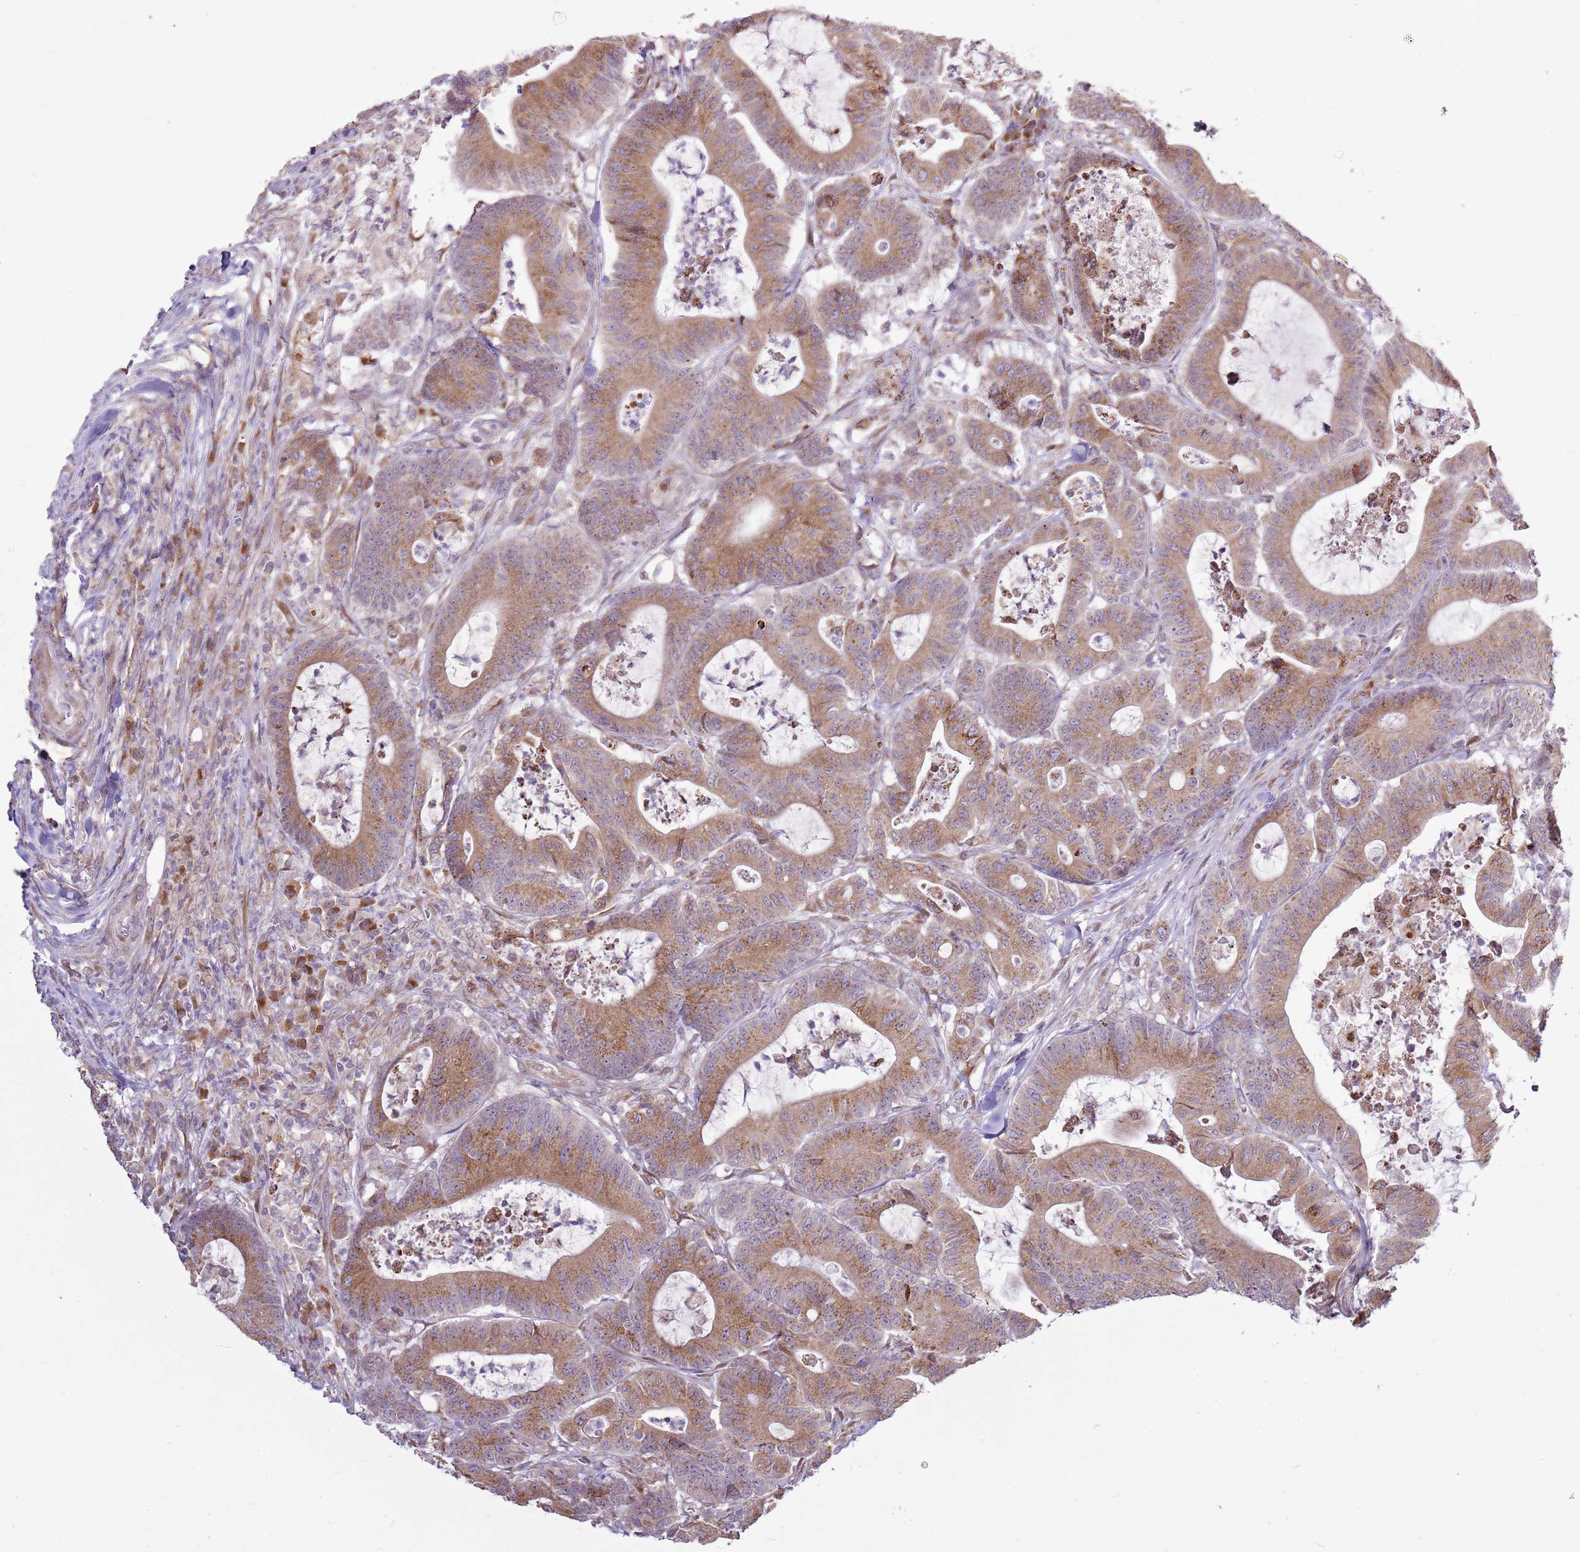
{"staining": {"intensity": "moderate", "quantity": ">75%", "location": "cytoplasmic/membranous"}, "tissue": "colorectal cancer", "cell_type": "Tumor cells", "image_type": "cancer", "snomed": [{"axis": "morphology", "description": "Adenocarcinoma, NOS"}, {"axis": "topography", "description": "Colon"}], "caption": "This image exhibits colorectal cancer (adenocarcinoma) stained with IHC to label a protein in brown. The cytoplasmic/membranous of tumor cells show moderate positivity for the protein. Nuclei are counter-stained blue.", "gene": "TMED10", "patient": {"sex": "female", "age": 84}}